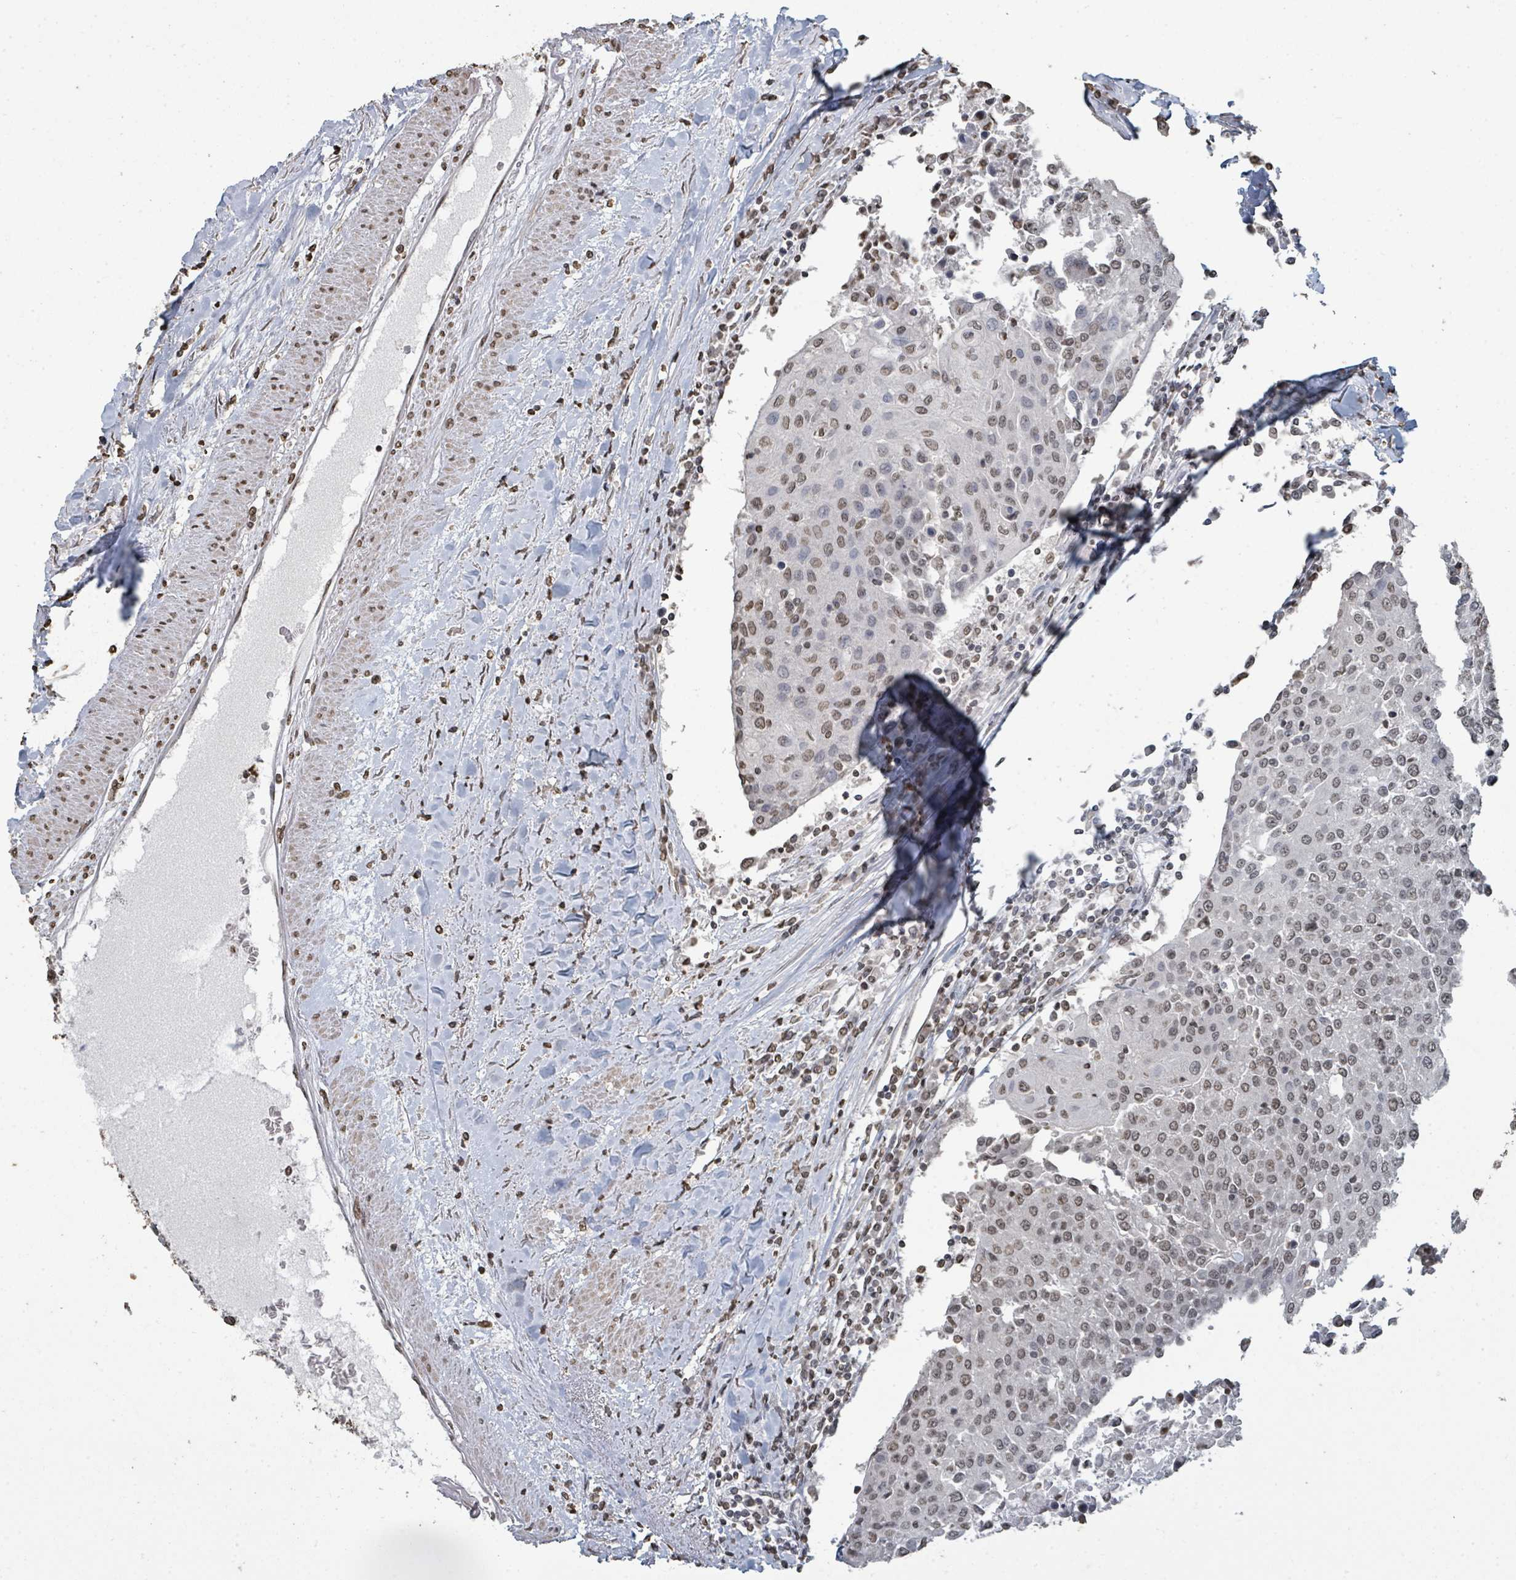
{"staining": {"intensity": "weak", "quantity": ">75%", "location": "nuclear"}, "tissue": "urothelial cancer", "cell_type": "Tumor cells", "image_type": "cancer", "snomed": [{"axis": "morphology", "description": "Urothelial carcinoma, High grade"}, {"axis": "topography", "description": "Urinary bladder"}], "caption": "Immunohistochemical staining of urothelial carcinoma (high-grade) exhibits low levels of weak nuclear protein expression in approximately >75% of tumor cells. (Brightfield microscopy of DAB IHC at high magnification).", "gene": "MRPS12", "patient": {"sex": "female", "age": 85}}